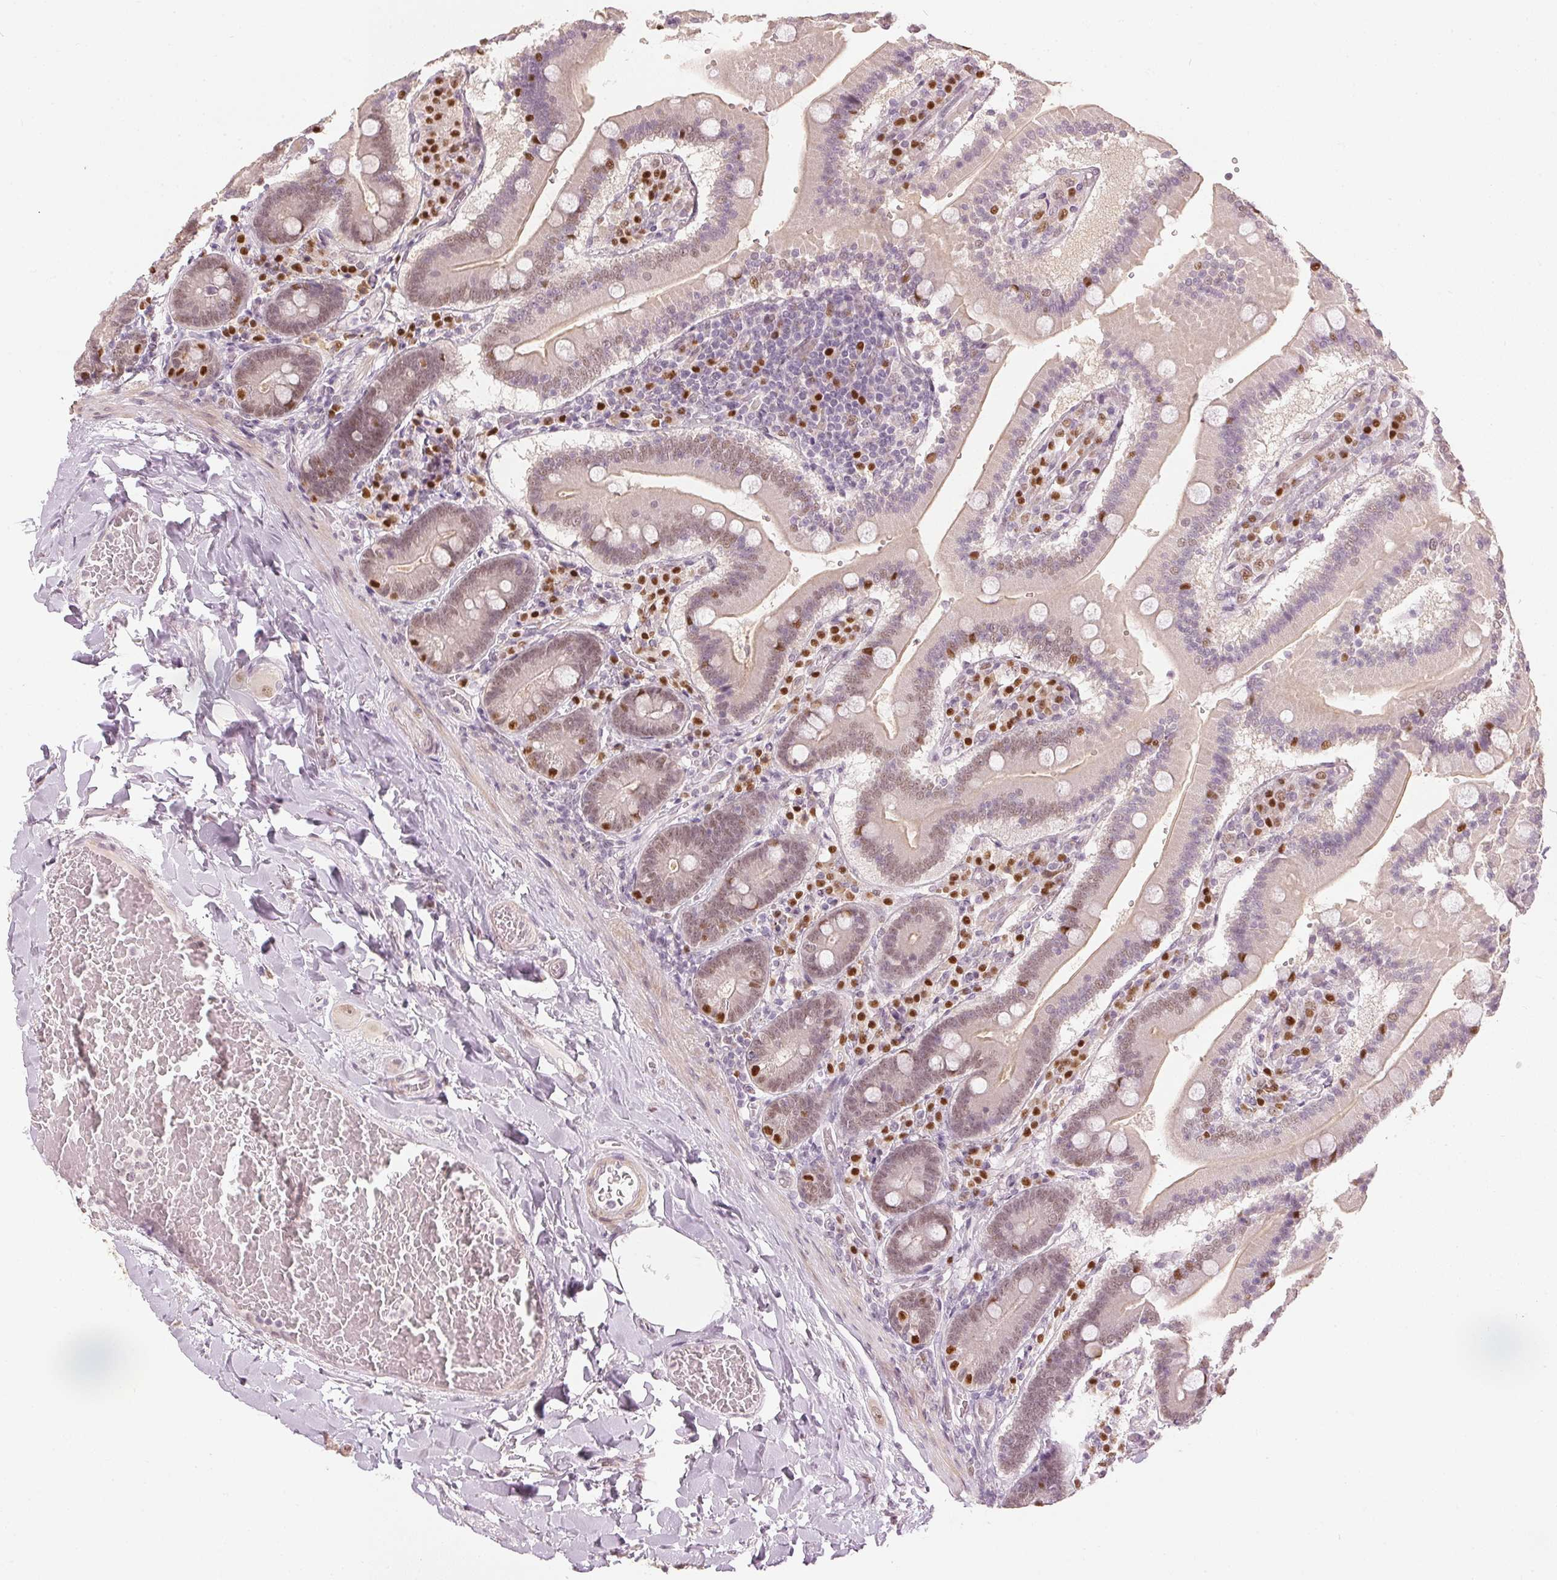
{"staining": {"intensity": "moderate", "quantity": "25%-75%", "location": "nuclear"}, "tissue": "duodenum", "cell_type": "Glandular cells", "image_type": "normal", "snomed": [{"axis": "morphology", "description": "Normal tissue, NOS"}, {"axis": "topography", "description": "Duodenum"}], "caption": "Approximately 25%-75% of glandular cells in normal duodenum exhibit moderate nuclear protein expression as visualized by brown immunohistochemical staining.", "gene": "ENSG00000267001", "patient": {"sex": "female", "age": 62}}